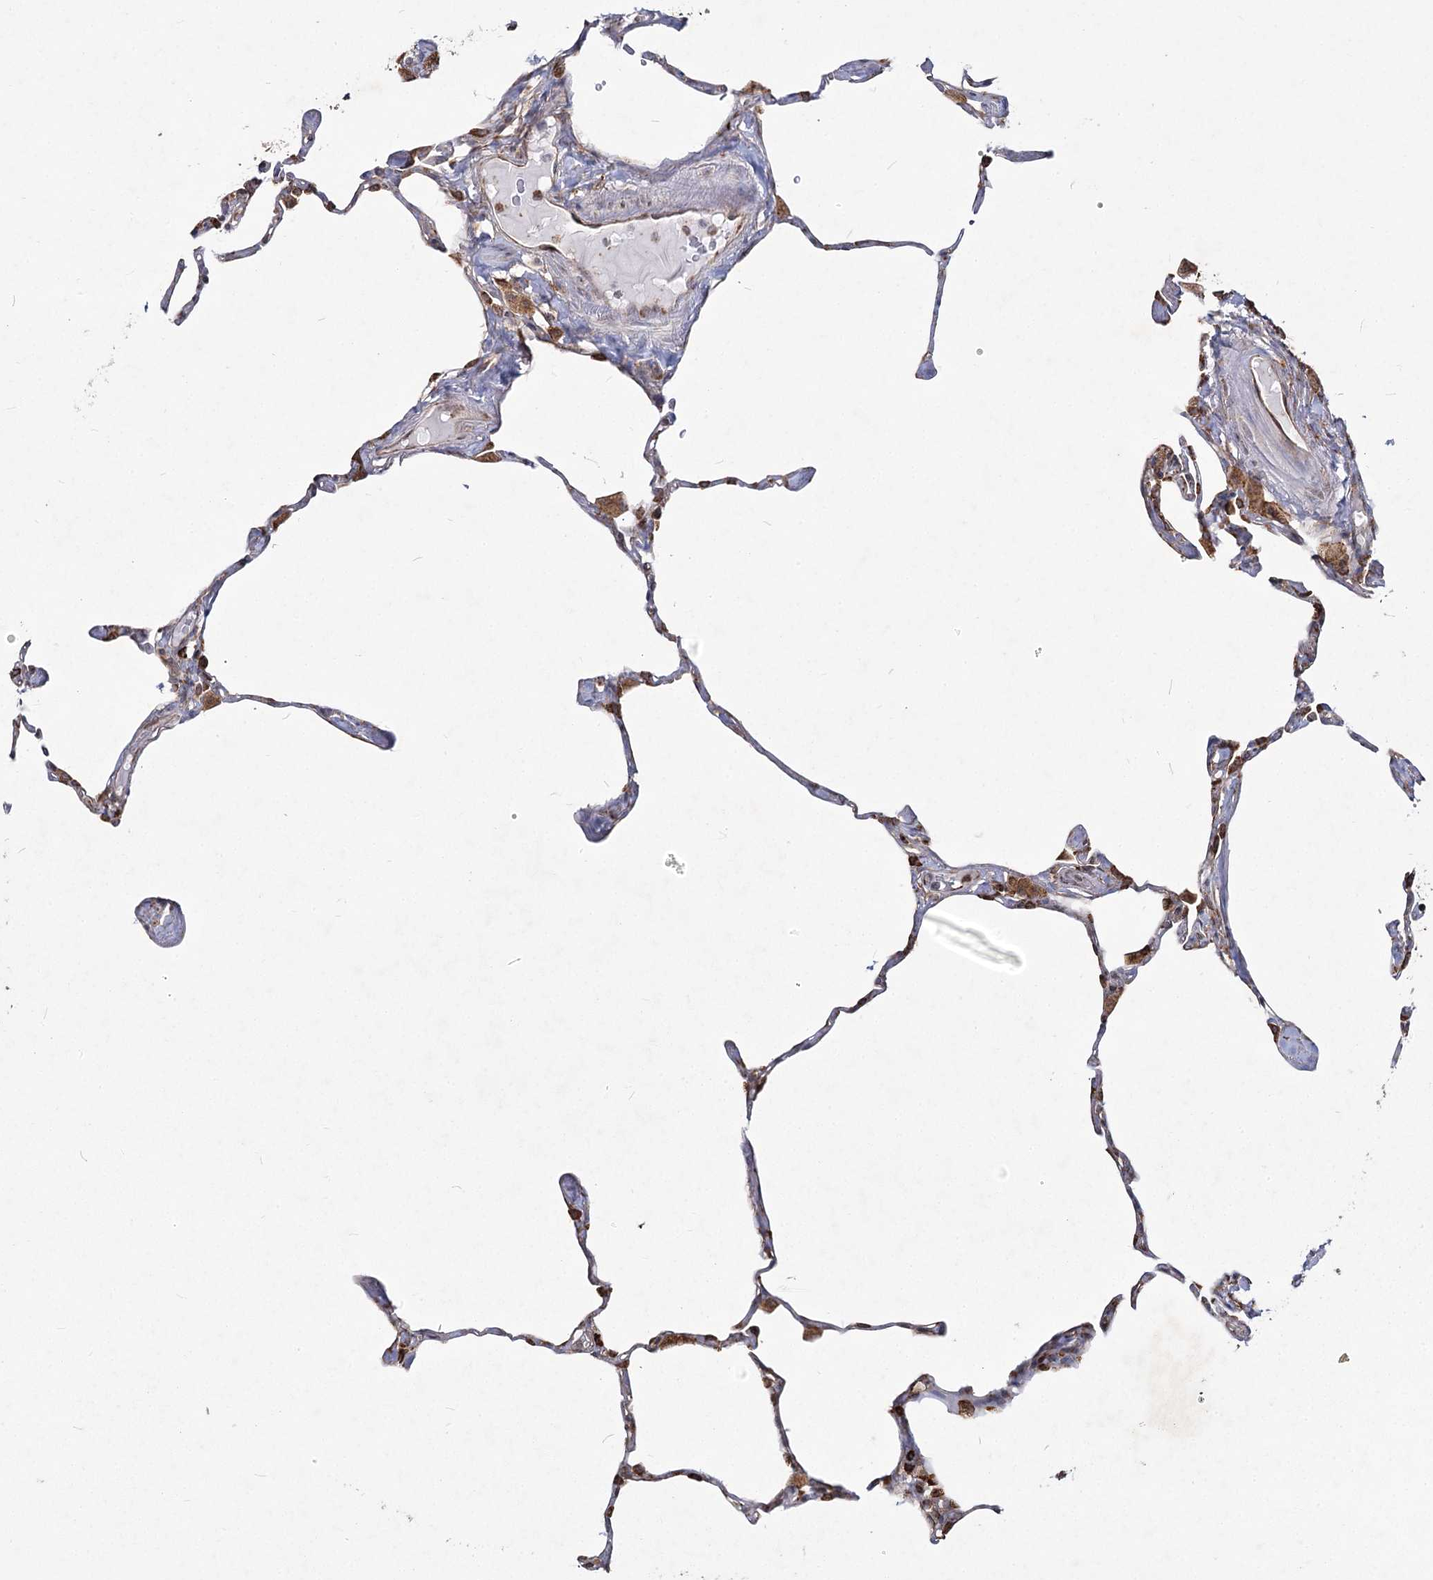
{"staining": {"intensity": "strong", "quantity": "25%-75%", "location": "cytoplasmic/membranous"}, "tissue": "lung", "cell_type": "Alveolar cells", "image_type": "normal", "snomed": [{"axis": "morphology", "description": "Normal tissue, NOS"}, {"axis": "topography", "description": "Lung"}], "caption": "Immunohistochemistry (IHC) photomicrograph of unremarkable lung stained for a protein (brown), which demonstrates high levels of strong cytoplasmic/membranous positivity in approximately 25%-75% of alveolar cells.", "gene": "NHLRC2", "patient": {"sex": "male", "age": 65}}